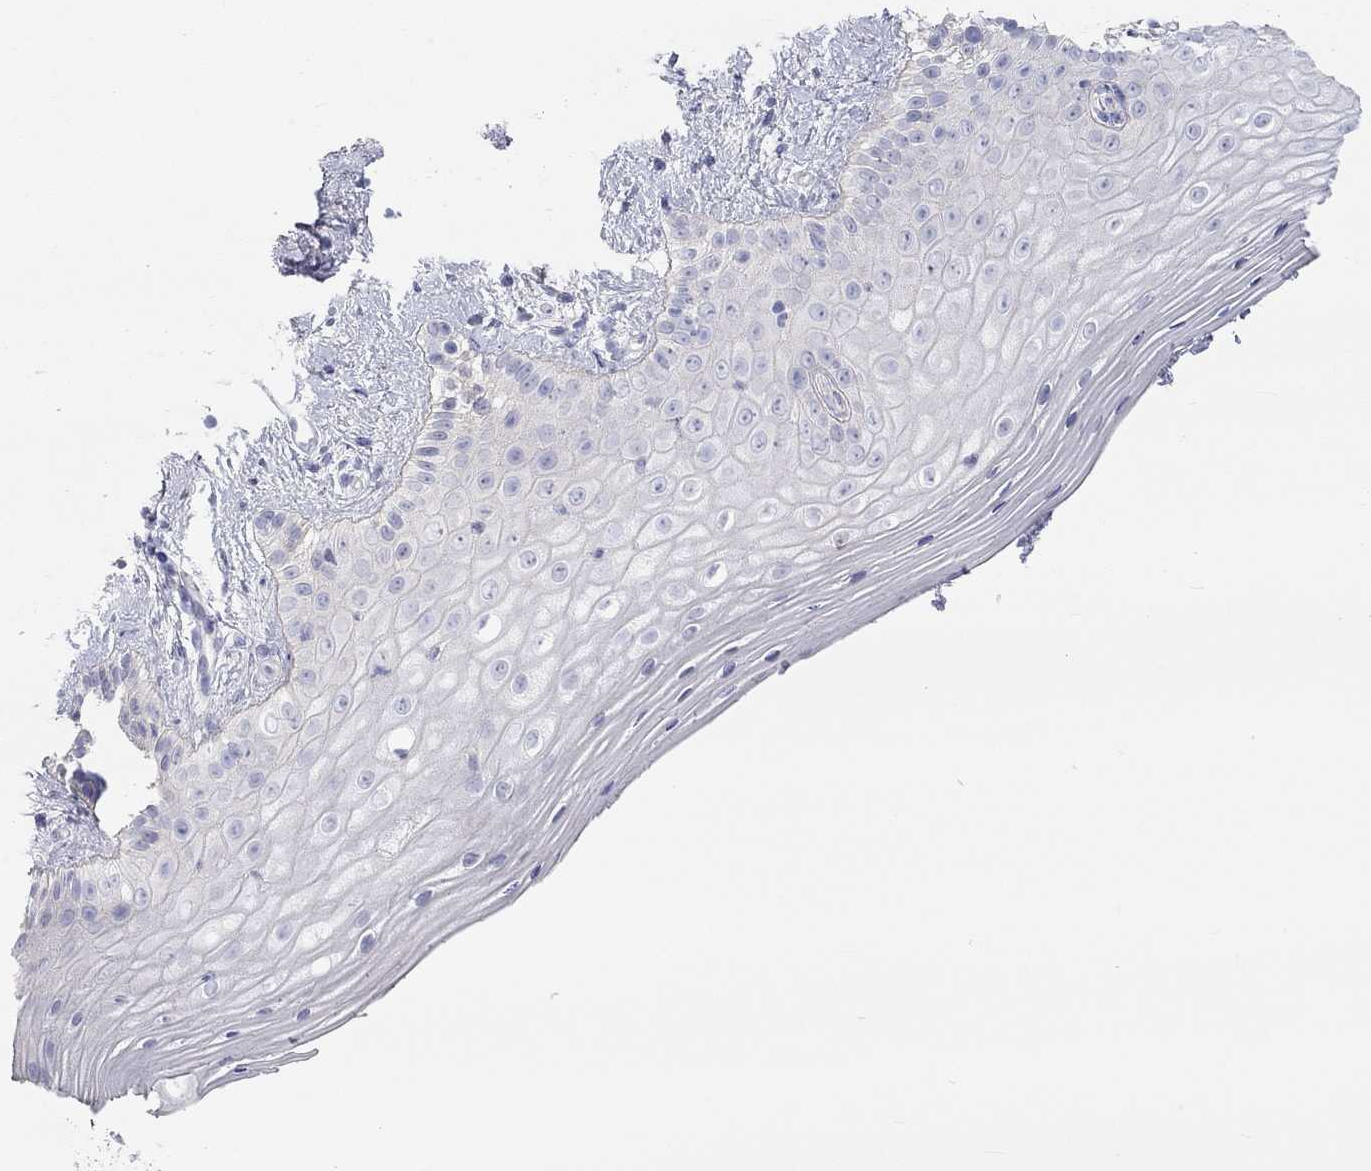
{"staining": {"intensity": "negative", "quantity": "none", "location": "none"}, "tissue": "vagina", "cell_type": "Squamous epithelial cells", "image_type": "normal", "snomed": [{"axis": "morphology", "description": "Normal tissue, NOS"}, {"axis": "topography", "description": "Vagina"}], "caption": "The IHC image has no significant expression in squamous epithelial cells of vagina.", "gene": "ST7L", "patient": {"sex": "female", "age": 47}}